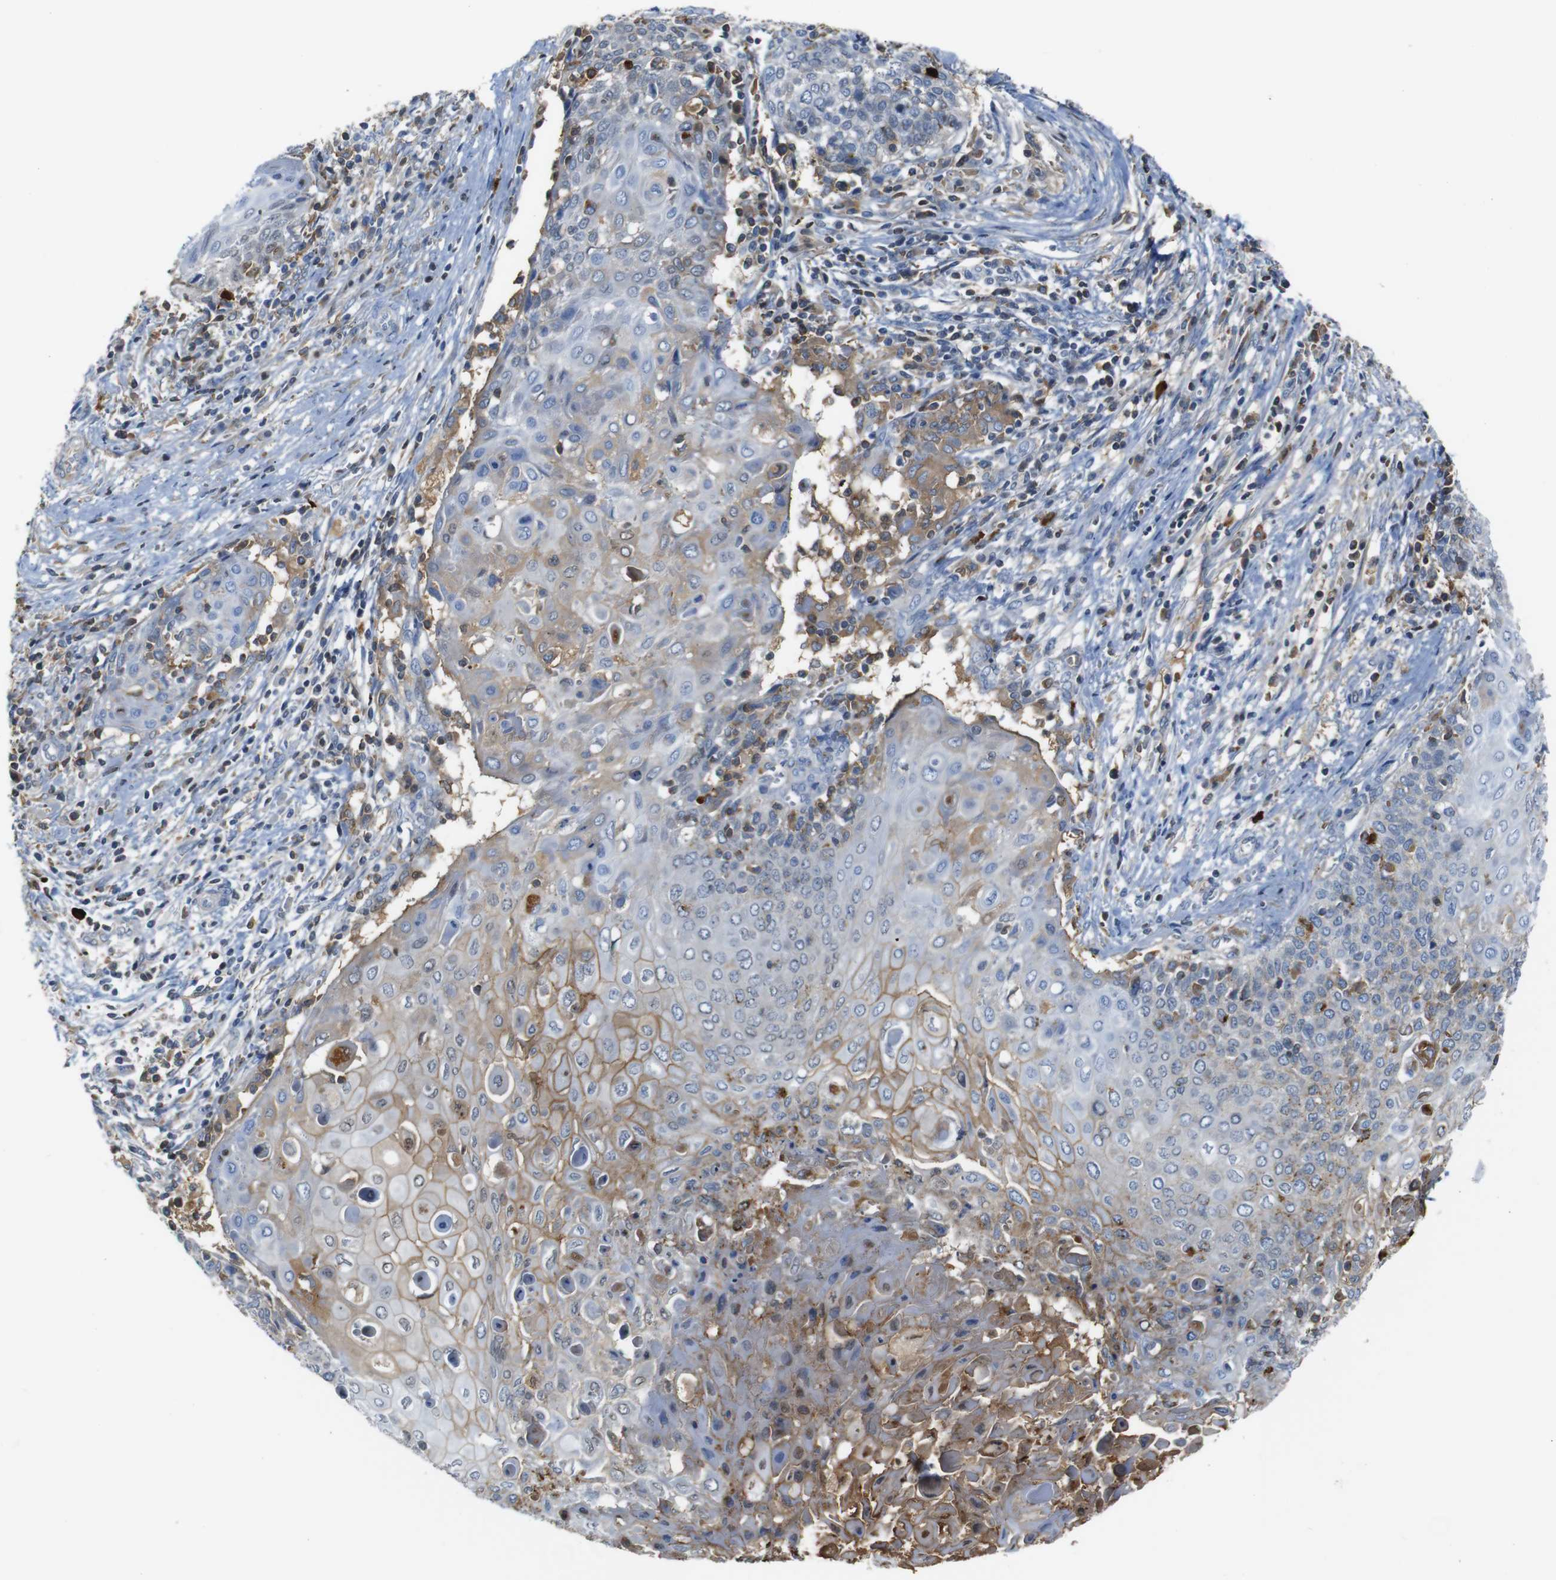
{"staining": {"intensity": "moderate", "quantity": "25%-75%", "location": "cytoplasmic/membranous"}, "tissue": "cervical cancer", "cell_type": "Tumor cells", "image_type": "cancer", "snomed": [{"axis": "morphology", "description": "Squamous cell carcinoma, NOS"}, {"axis": "topography", "description": "Cervix"}], "caption": "The micrograph exhibits a brown stain indicating the presence of a protein in the cytoplasmic/membranous of tumor cells in squamous cell carcinoma (cervical).", "gene": "SERPINA1", "patient": {"sex": "female", "age": 39}}